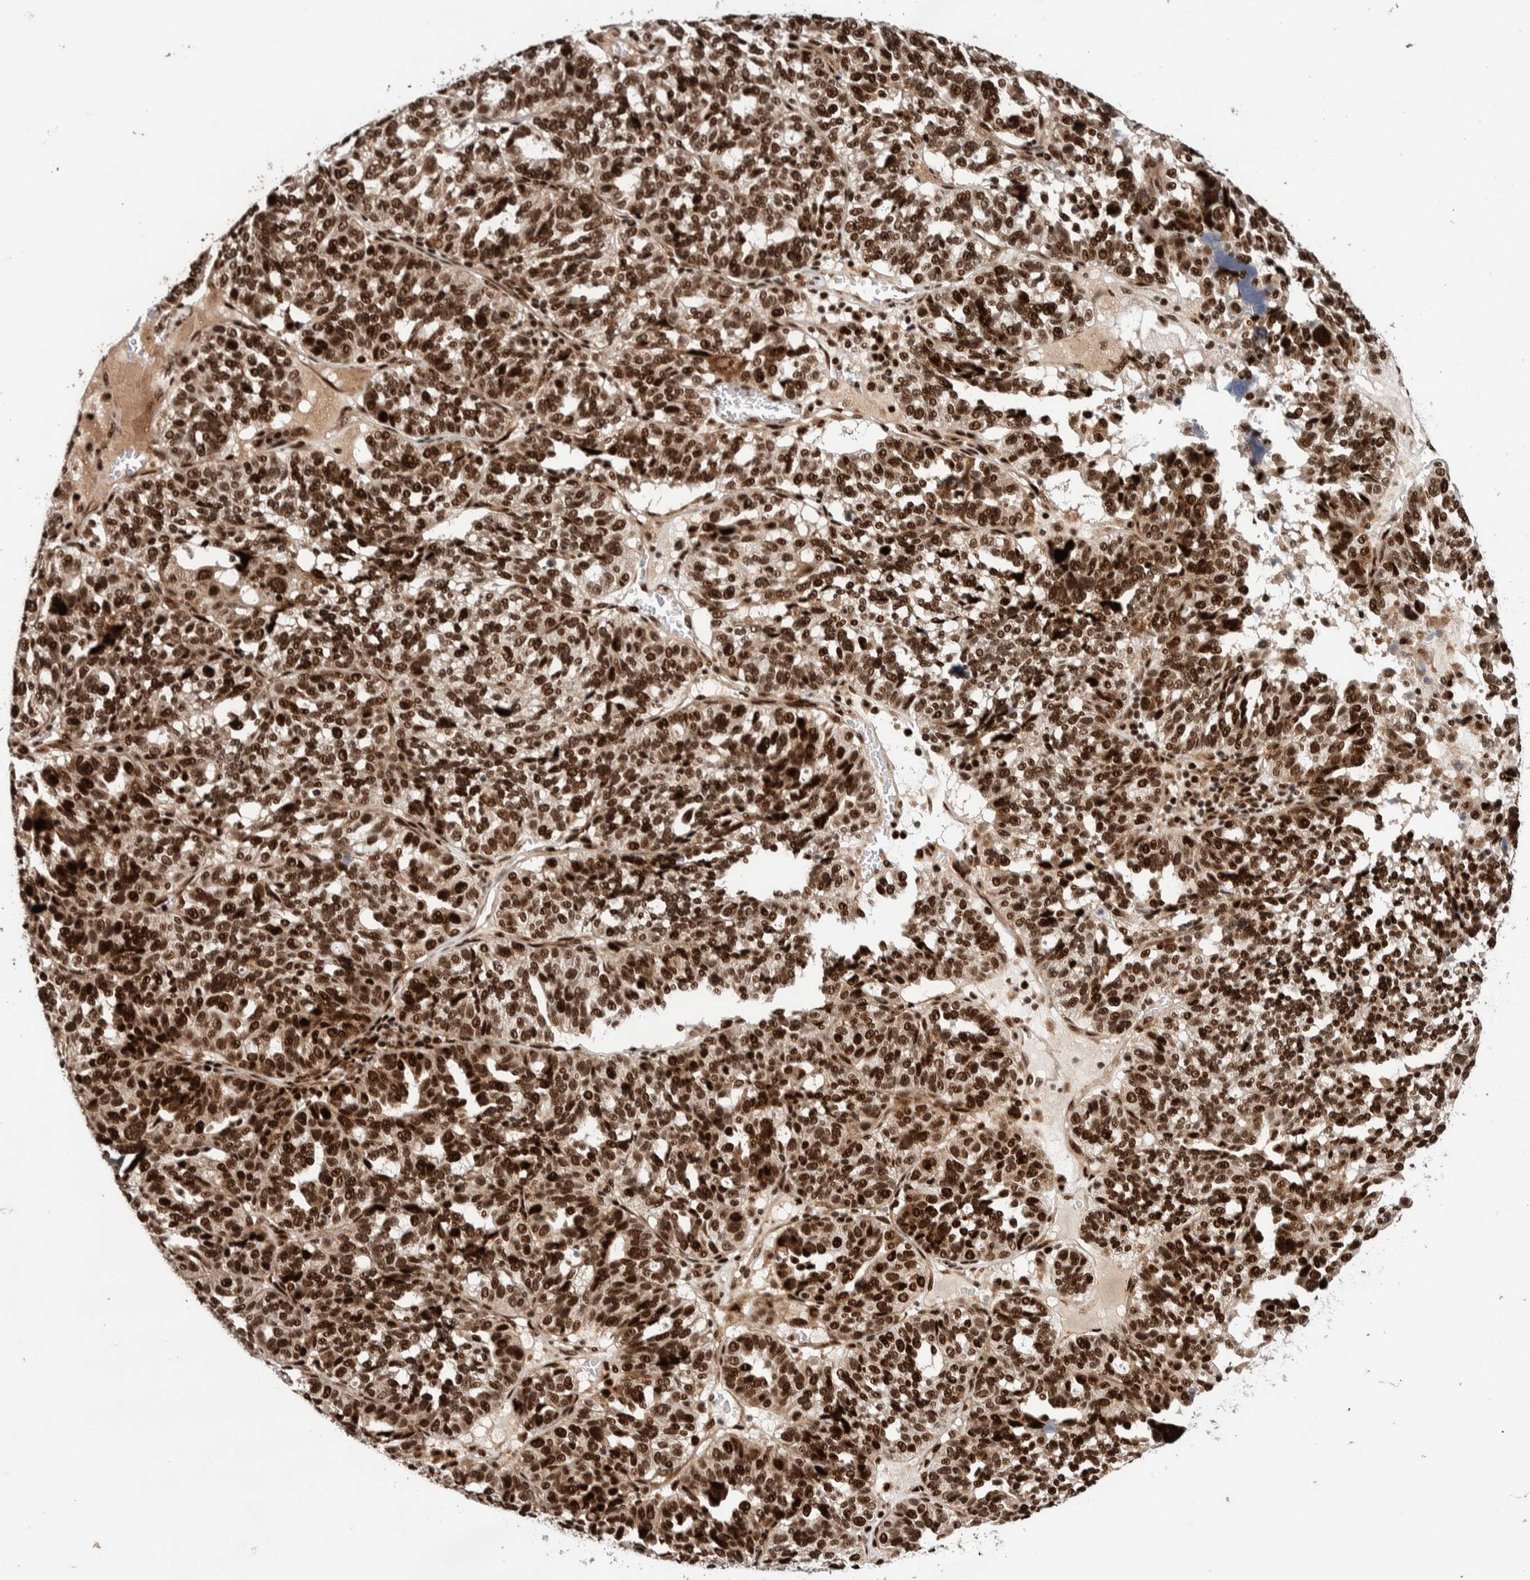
{"staining": {"intensity": "strong", "quantity": ">75%", "location": "nuclear"}, "tissue": "ovarian cancer", "cell_type": "Tumor cells", "image_type": "cancer", "snomed": [{"axis": "morphology", "description": "Cystadenocarcinoma, serous, NOS"}, {"axis": "topography", "description": "Ovary"}], "caption": "DAB (3,3'-diaminobenzidine) immunohistochemical staining of human ovarian serous cystadenocarcinoma demonstrates strong nuclear protein positivity in approximately >75% of tumor cells.", "gene": "CHD4", "patient": {"sex": "female", "age": 59}}